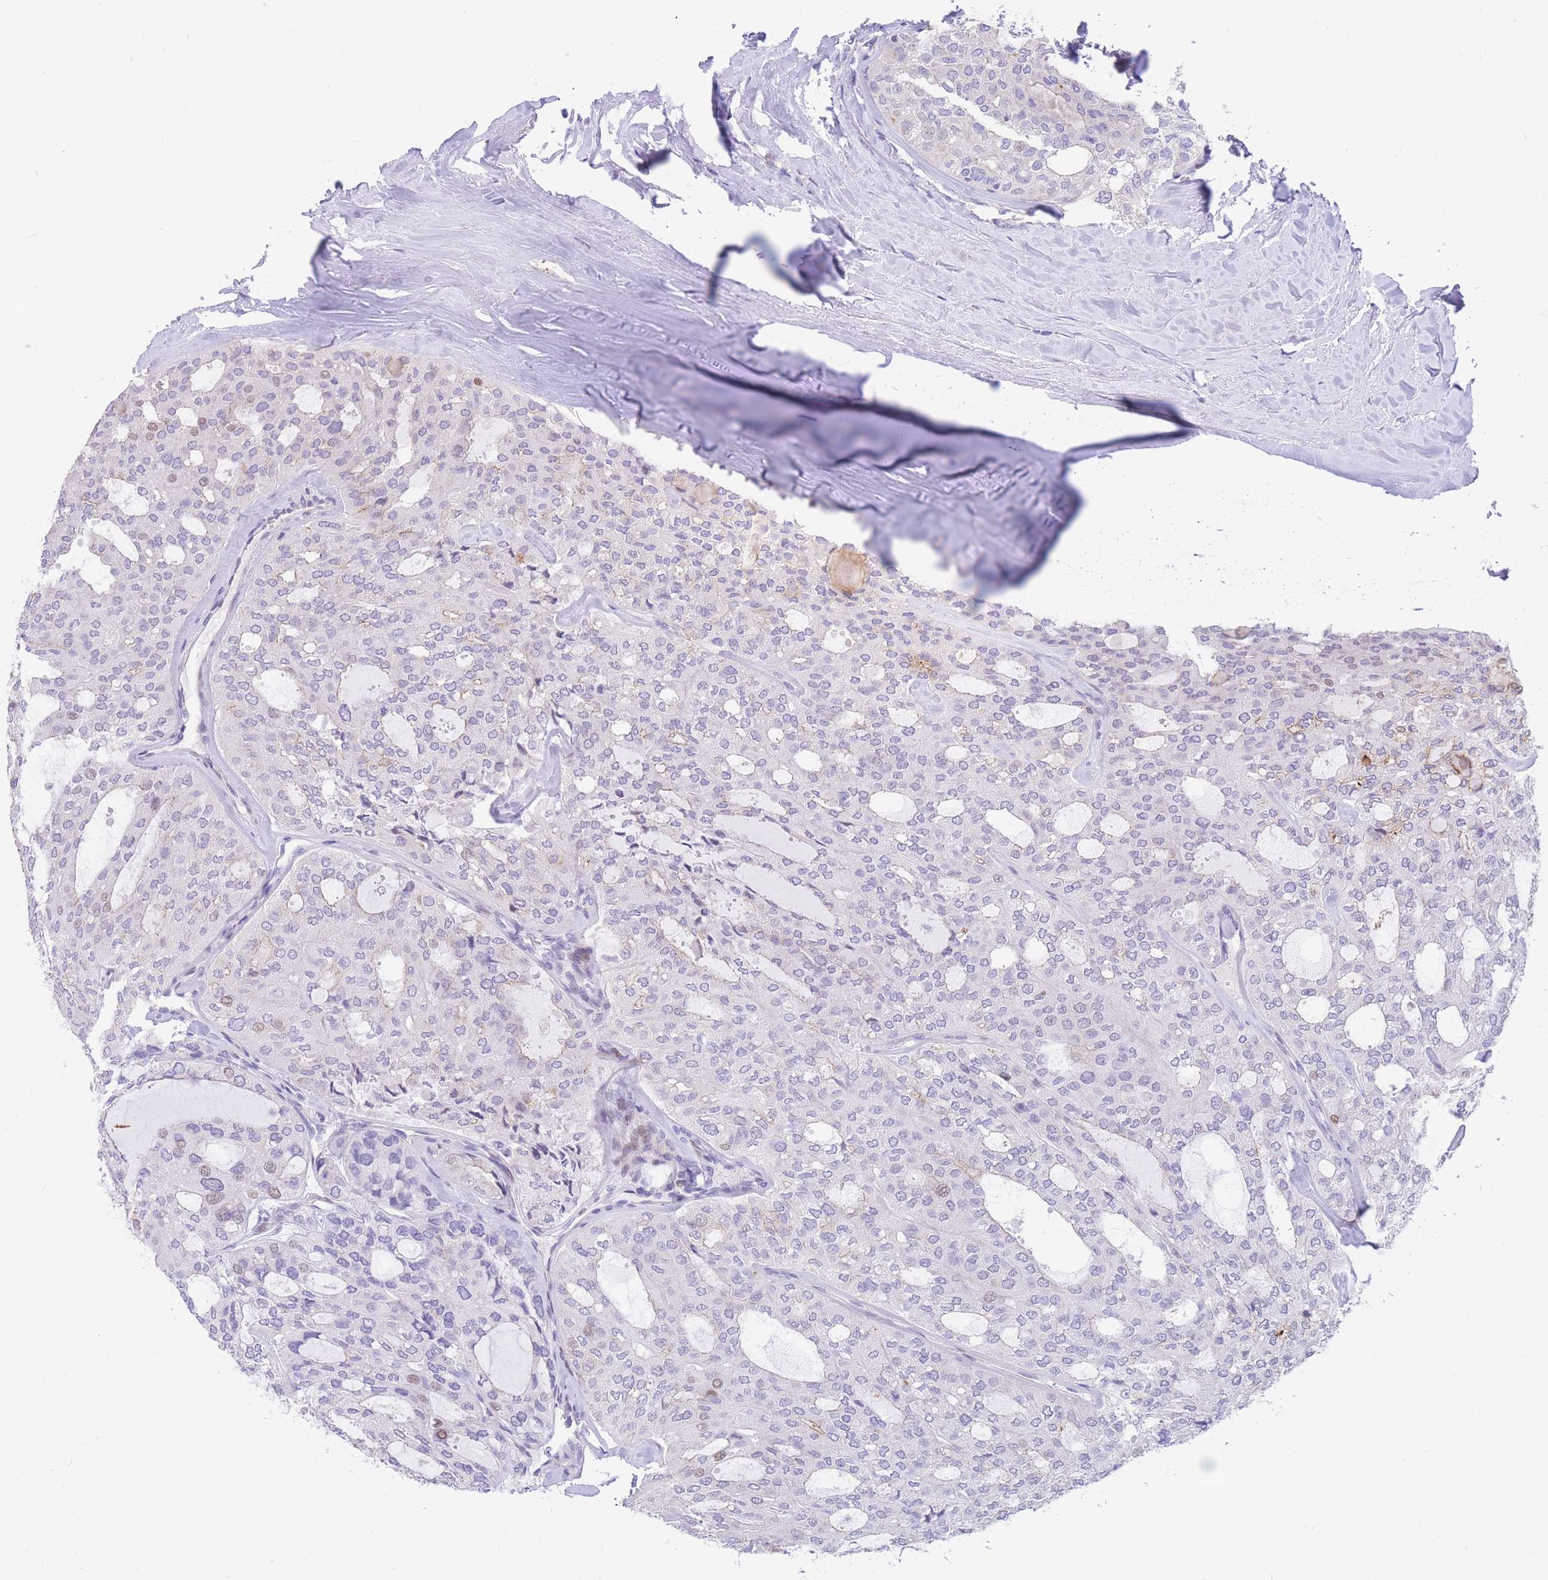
{"staining": {"intensity": "negative", "quantity": "none", "location": "none"}, "tissue": "thyroid cancer", "cell_type": "Tumor cells", "image_type": "cancer", "snomed": [{"axis": "morphology", "description": "Follicular adenoma carcinoma, NOS"}, {"axis": "topography", "description": "Thyroid gland"}], "caption": "IHC photomicrograph of follicular adenoma carcinoma (thyroid) stained for a protein (brown), which demonstrates no expression in tumor cells.", "gene": "SHCBP1", "patient": {"sex": "male", "age": 75}}